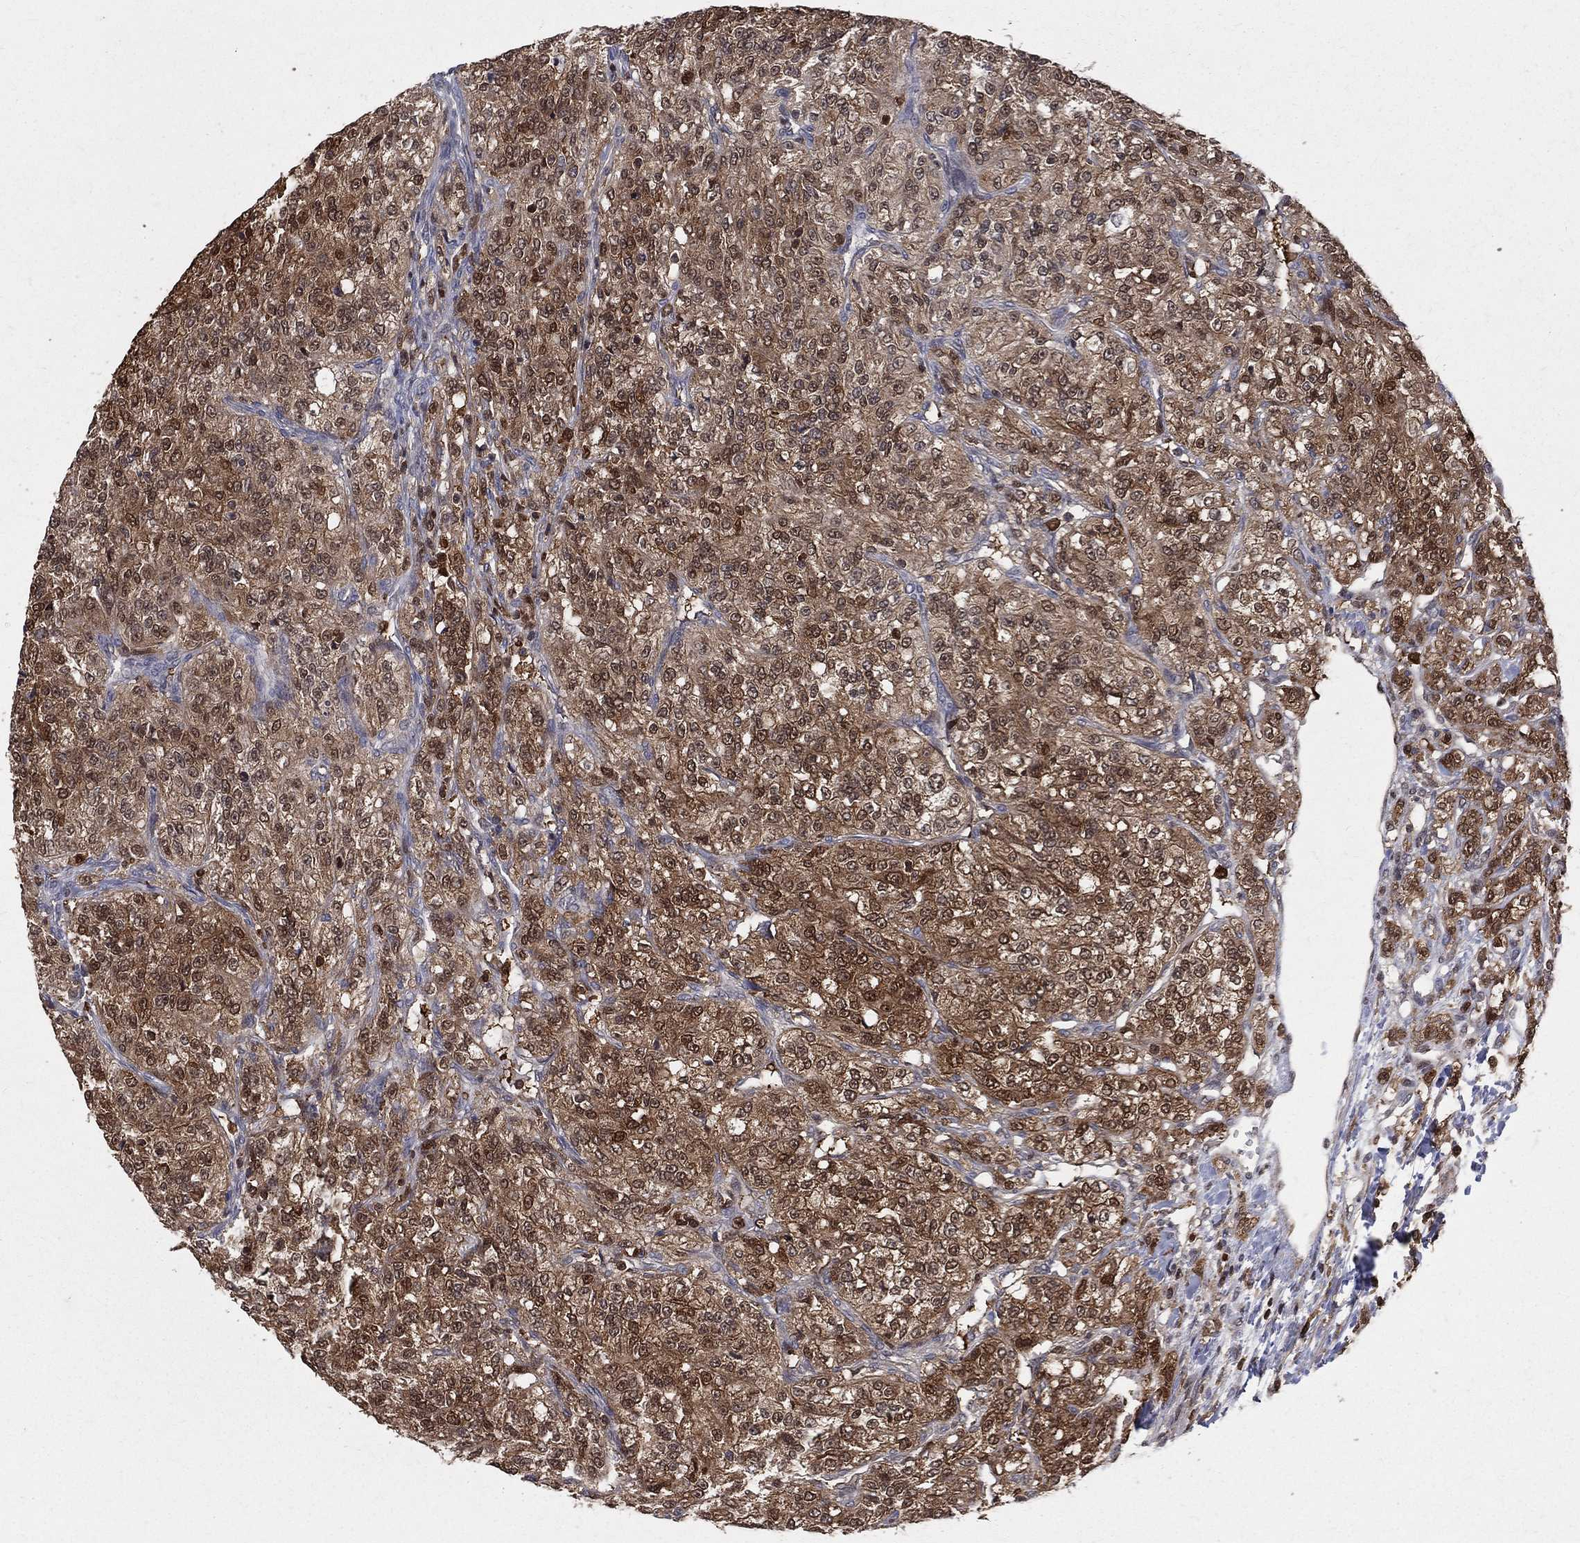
{"staining": {"intensity": "strong", "quantity": "<25%", "location": "cytoplasmic/membranous,nuclear"}, "tissue": "renal cancer", "cell_type": "Tumor cells", "image_type": "cancer", "snomed": [{"axis": "morphology", "description": "Adenocarcinoma, NOS"}, {"axis": "topography", "description": "Kidney"}], "caption": "Immunohistochemistry (IHC) histopathology image of neoplastic tissue: human renal adenocarcinoma stained using immunohistochemistry (IHC) shows medium levels of strong protein expression localized specifically in the cytoplasmic/membranous and nuclear of tumor cells, appearing as a cytoplasmic/membranous and nuclear brown color.", "gene": "ENO1", "patient": {"sex": "female", "age": 63}}